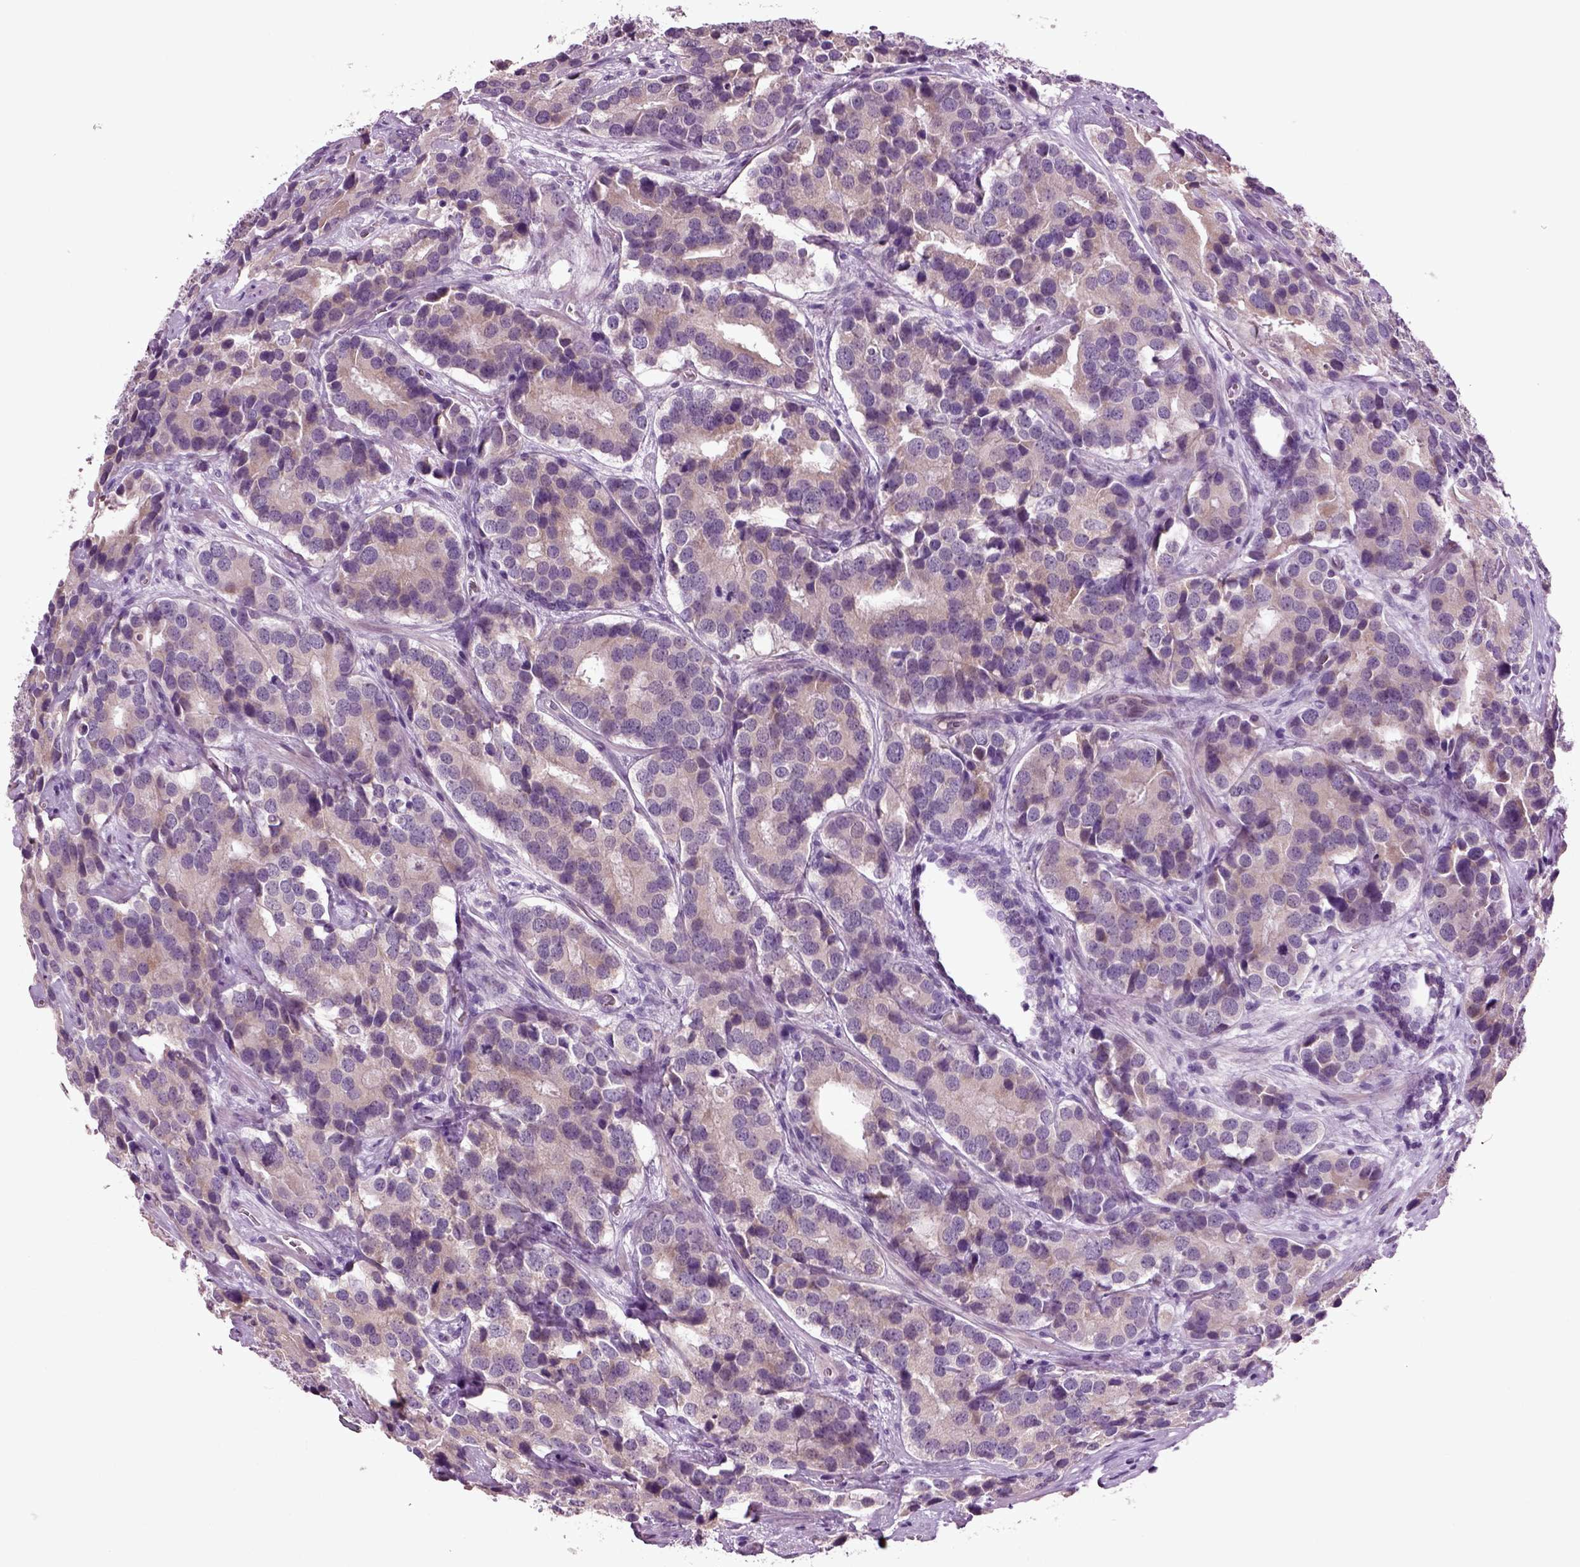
{"staining": {"intensity": "weak", "quantity": "25%-75%", "location": "cytoplasmic/membranous"}, "tissue": "prostate cancer", "cell_type": "Tumor cells", "image_type": "cancer", "snomed": [{"axis": "morphology", "description": "Adenocarcinoma, NOS"}, {"axis": "topography", "description": "Prostate and seminal vesicle, NOS"}], "caption": "Approximately 25%-75% of tumor cells in human prostate cancer exhibit weak cytoplasmic/membranous protein positivity as visualized by brown immunohistochemical staining.", "gene": "COL9A2", "patient": {"sex": "male", "age": 63}}